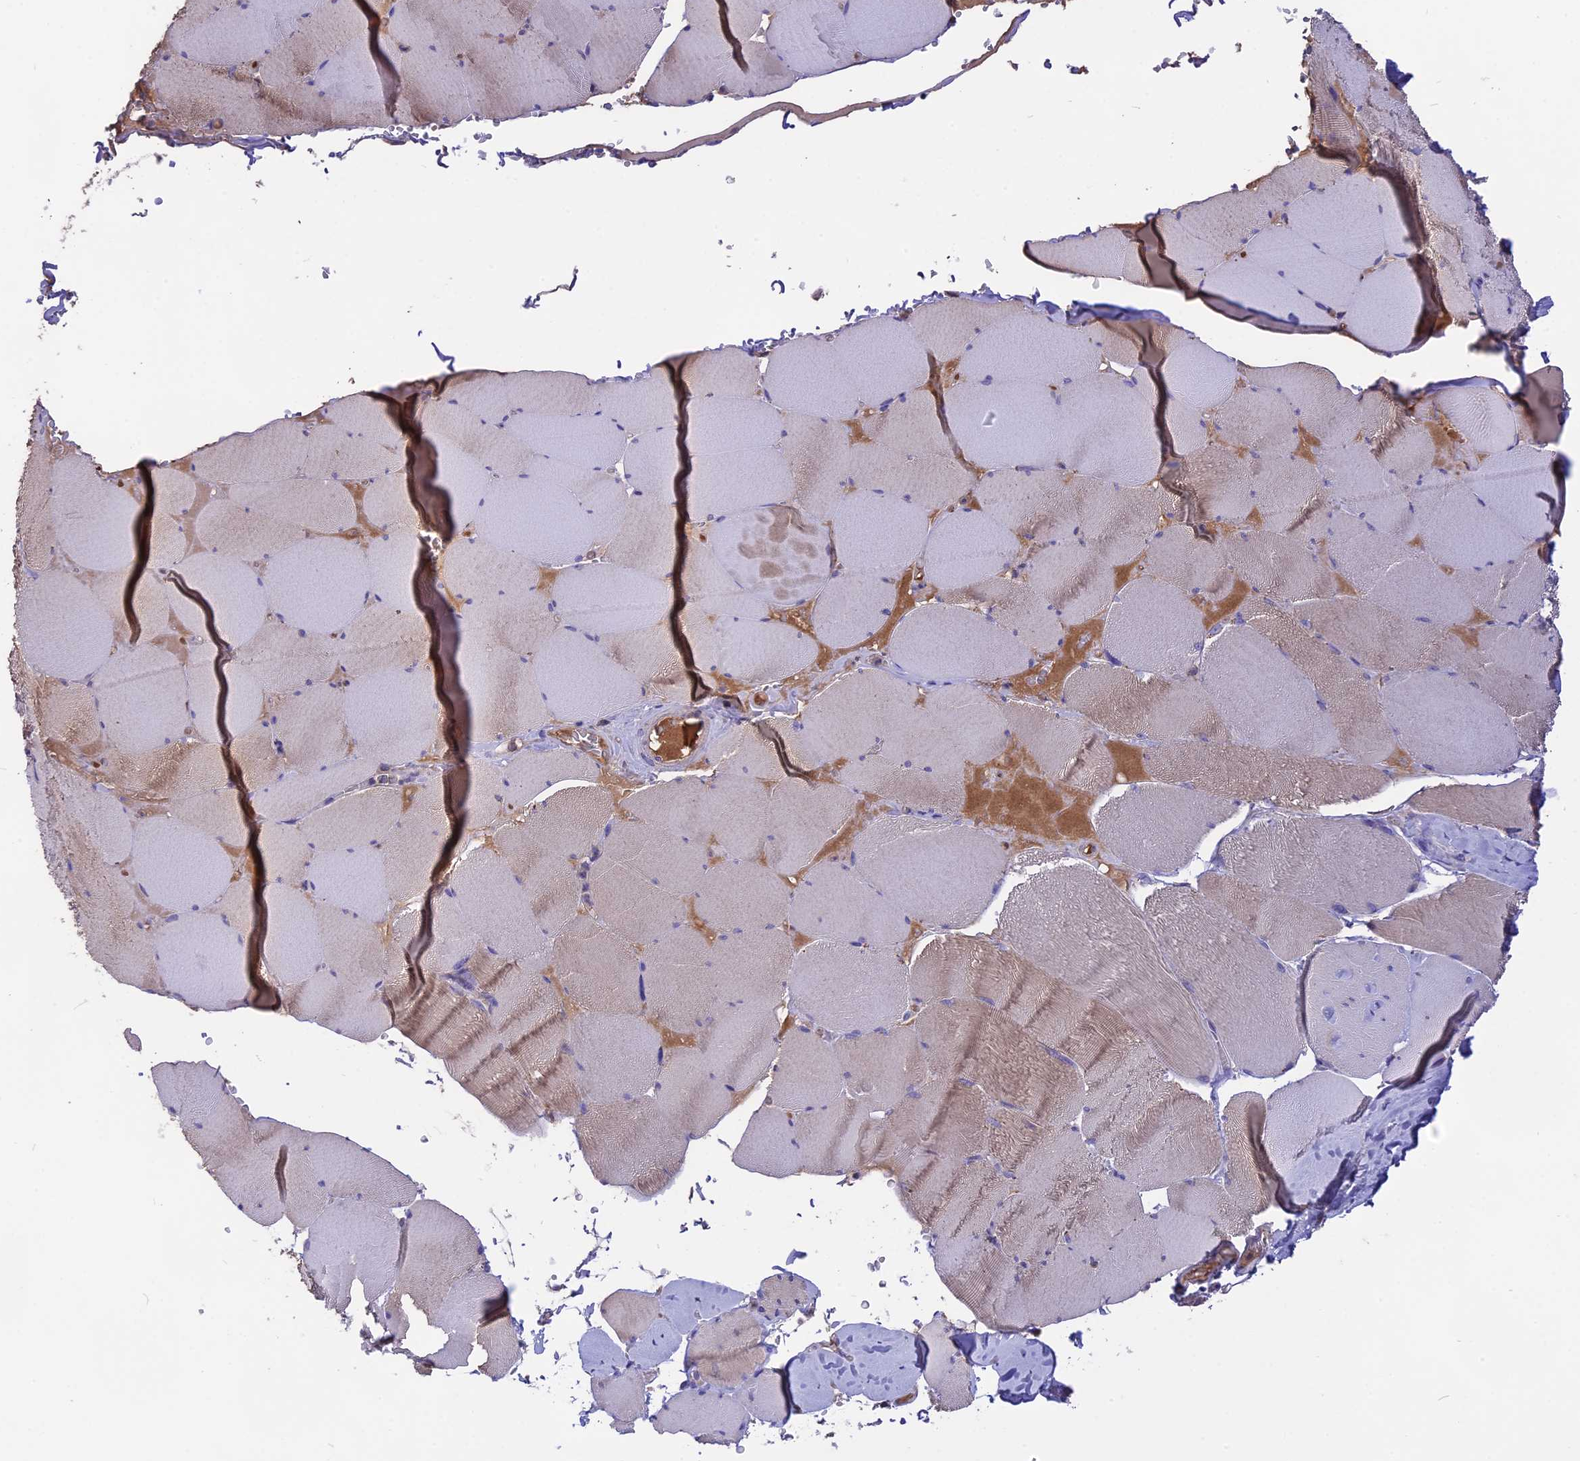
{"staining": {"intensity": "moderate", "quantity": "<25%", "location": "cytoplasmic/membranous"}, "tissue": "skeletal muscle", "cell_type": "Myocytes", "image_type": "normal", "snomed": [{"axis": "morphology", "description": "Normal tissue, NOS"}, {"axis": "topography", "description": "Skeletal muscle"}, {"axis": "topography", "description": "Head-Neck"}], "caption": "High-magnification brightfield microscopy of unremarkable skeletal muscle stained with DAB (3,3'-diaminobenzidine) (brown) and counterstained with hematoxylin (blue). myocytes exhibit moderate cytoplasmic/membranous expression is identified in approximately<25% of cells.", "gene": "NUDT8", "patient": {"sex": "male", "age": 66}}